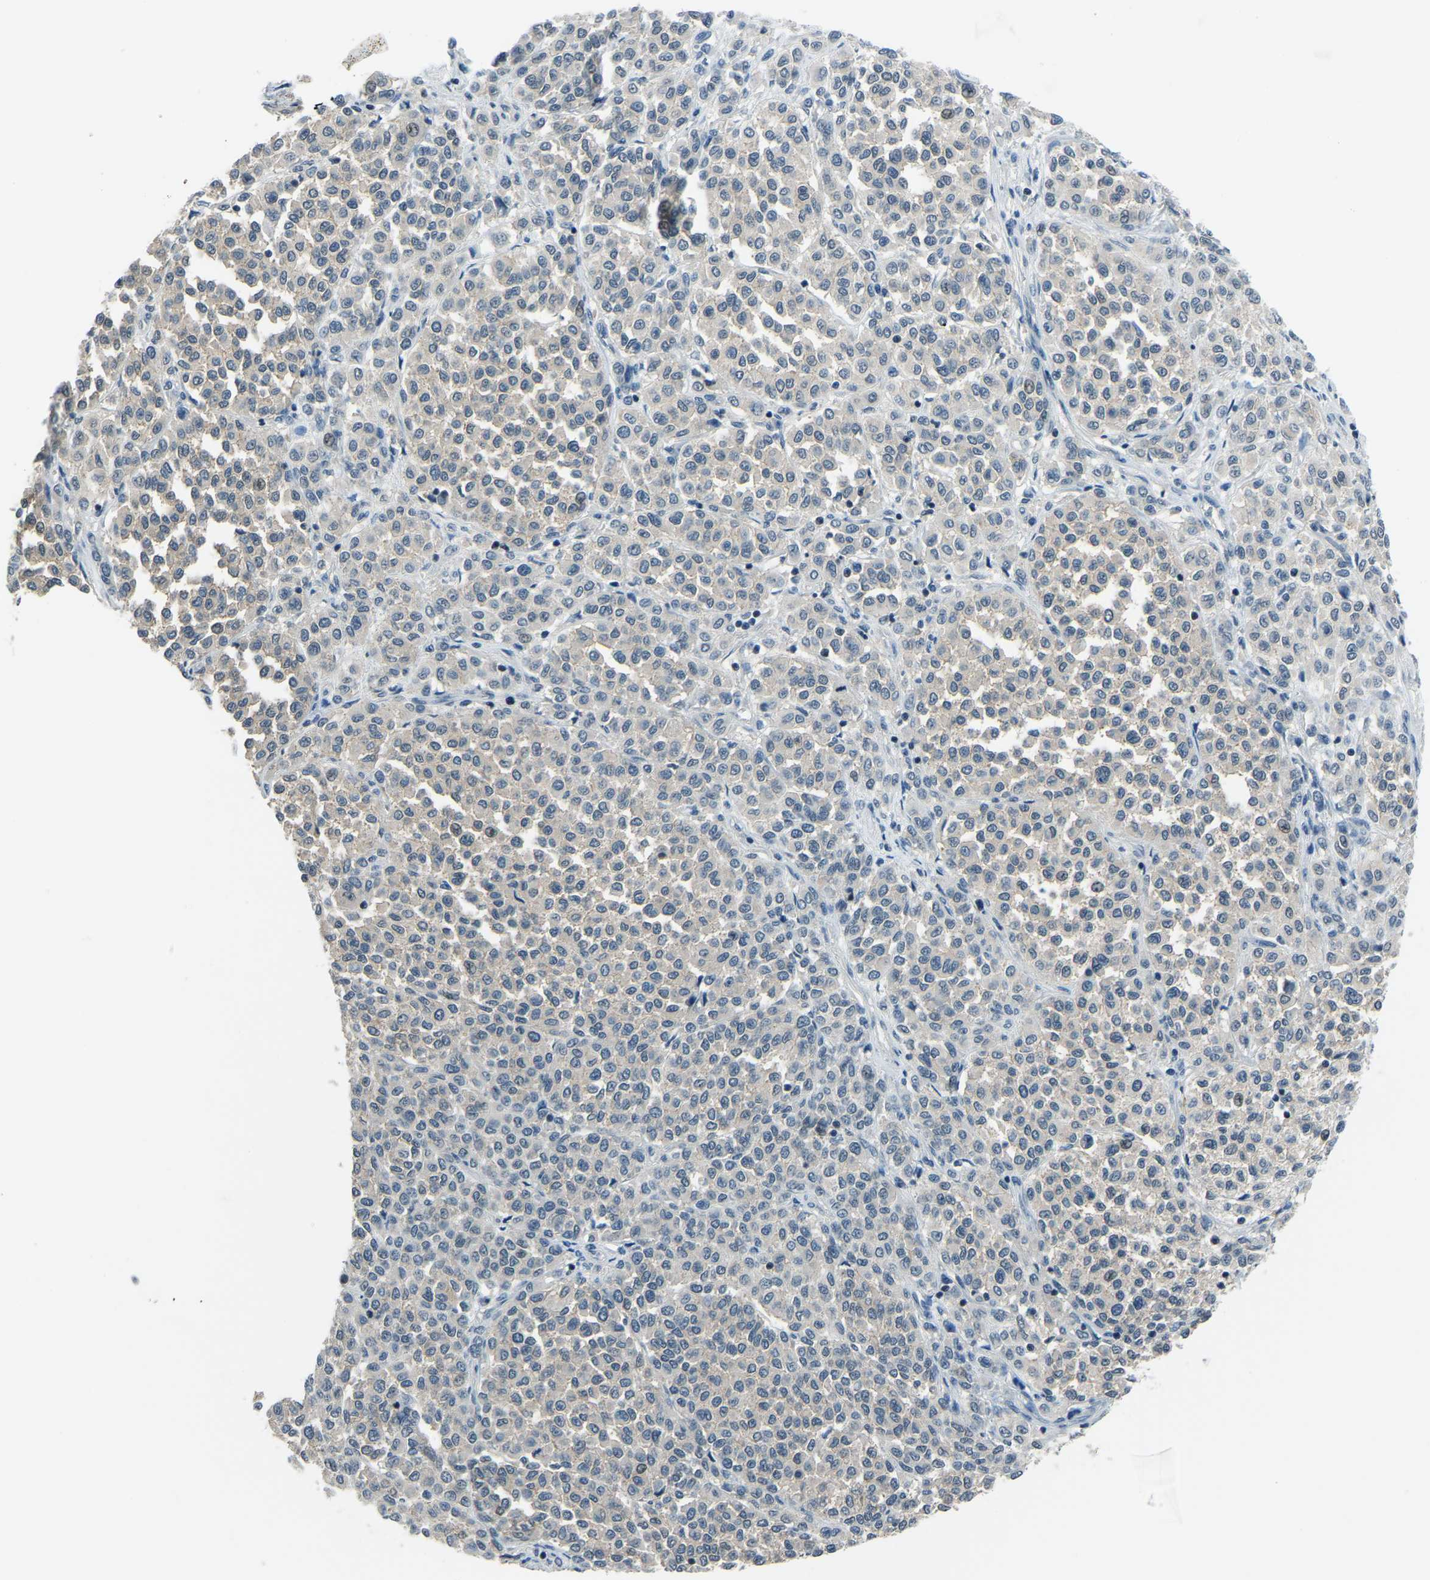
{"staining": {"intensity": "negative", "quantity": "none", "location": "none"}, "tissue": "melanoma", "cell_type": "Tumor cells", "image_type": "cancer", "snomed": [{"axis": "morphology", "description": "Malignant melanoma, Metastatic site"}, {"axis": "topography", "description": "Pancreas"}], "caption": "An immunohistochemistry micrograph of melanoma is shown. There is no staining in tumor cells of melanoma.", "gene": "RRP1", "patient": {"sex": "female", "age": 30}}